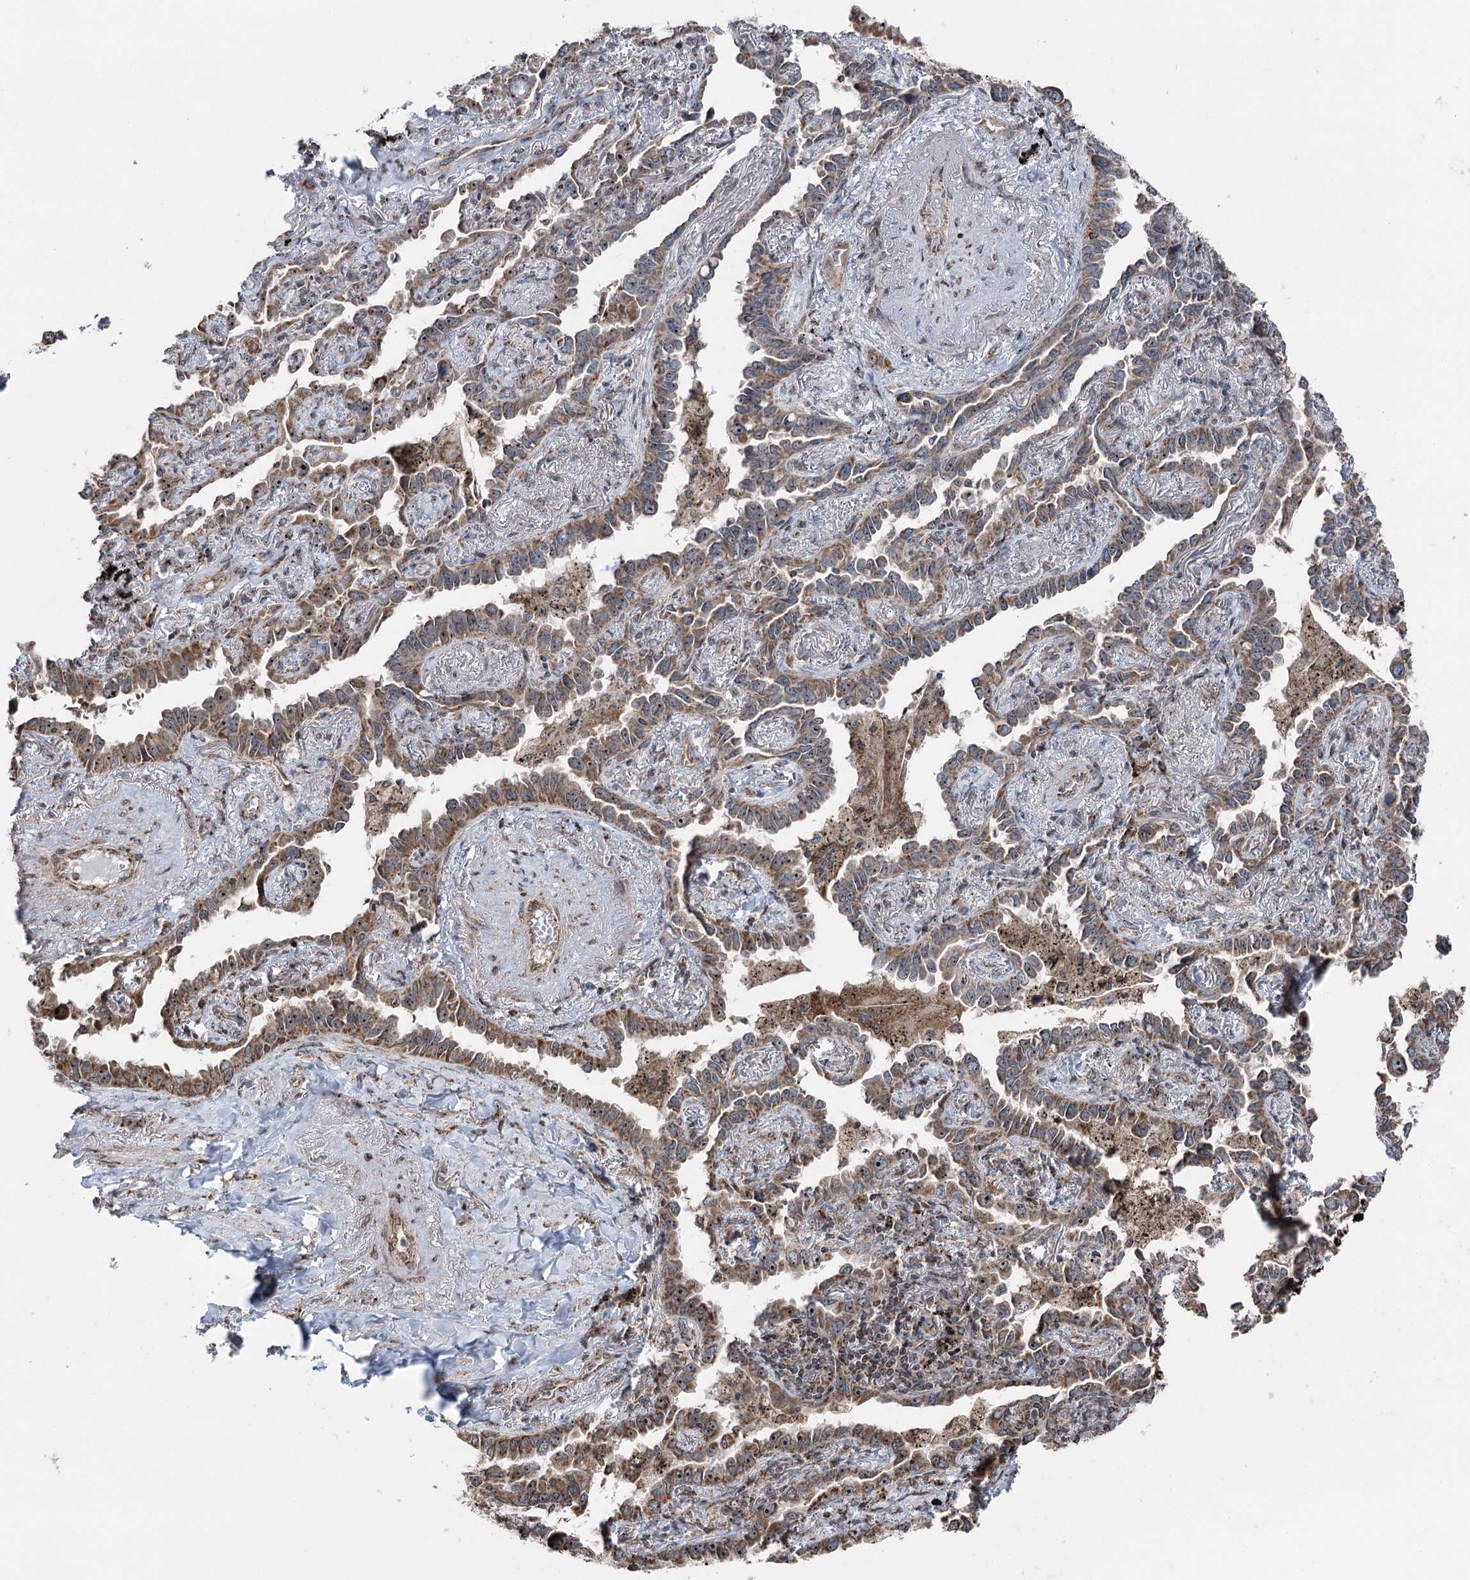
{"staining": {"intensity": "moderate", "quantity": ">75%", "location": "cytoplasmic/membranous,nuclear"}, "tissue": "lung cancer", "cell_type": "Tumor cells", "image_type": "cancer", "snomed": [{"axis": "morphology", "description": "Adenocarcinoma, NOS"}, {"axis": "topography", "description": "Lung"}], "caption": "Tumor cells exhibit medium levels of moderate cytoplasmic/membranous and nuclear positivity in approximately >75% of cells in lung cancer (adenocarcinoma).", "gene": "STEEP1", "patient": {"sex": "male", "age": 67}}